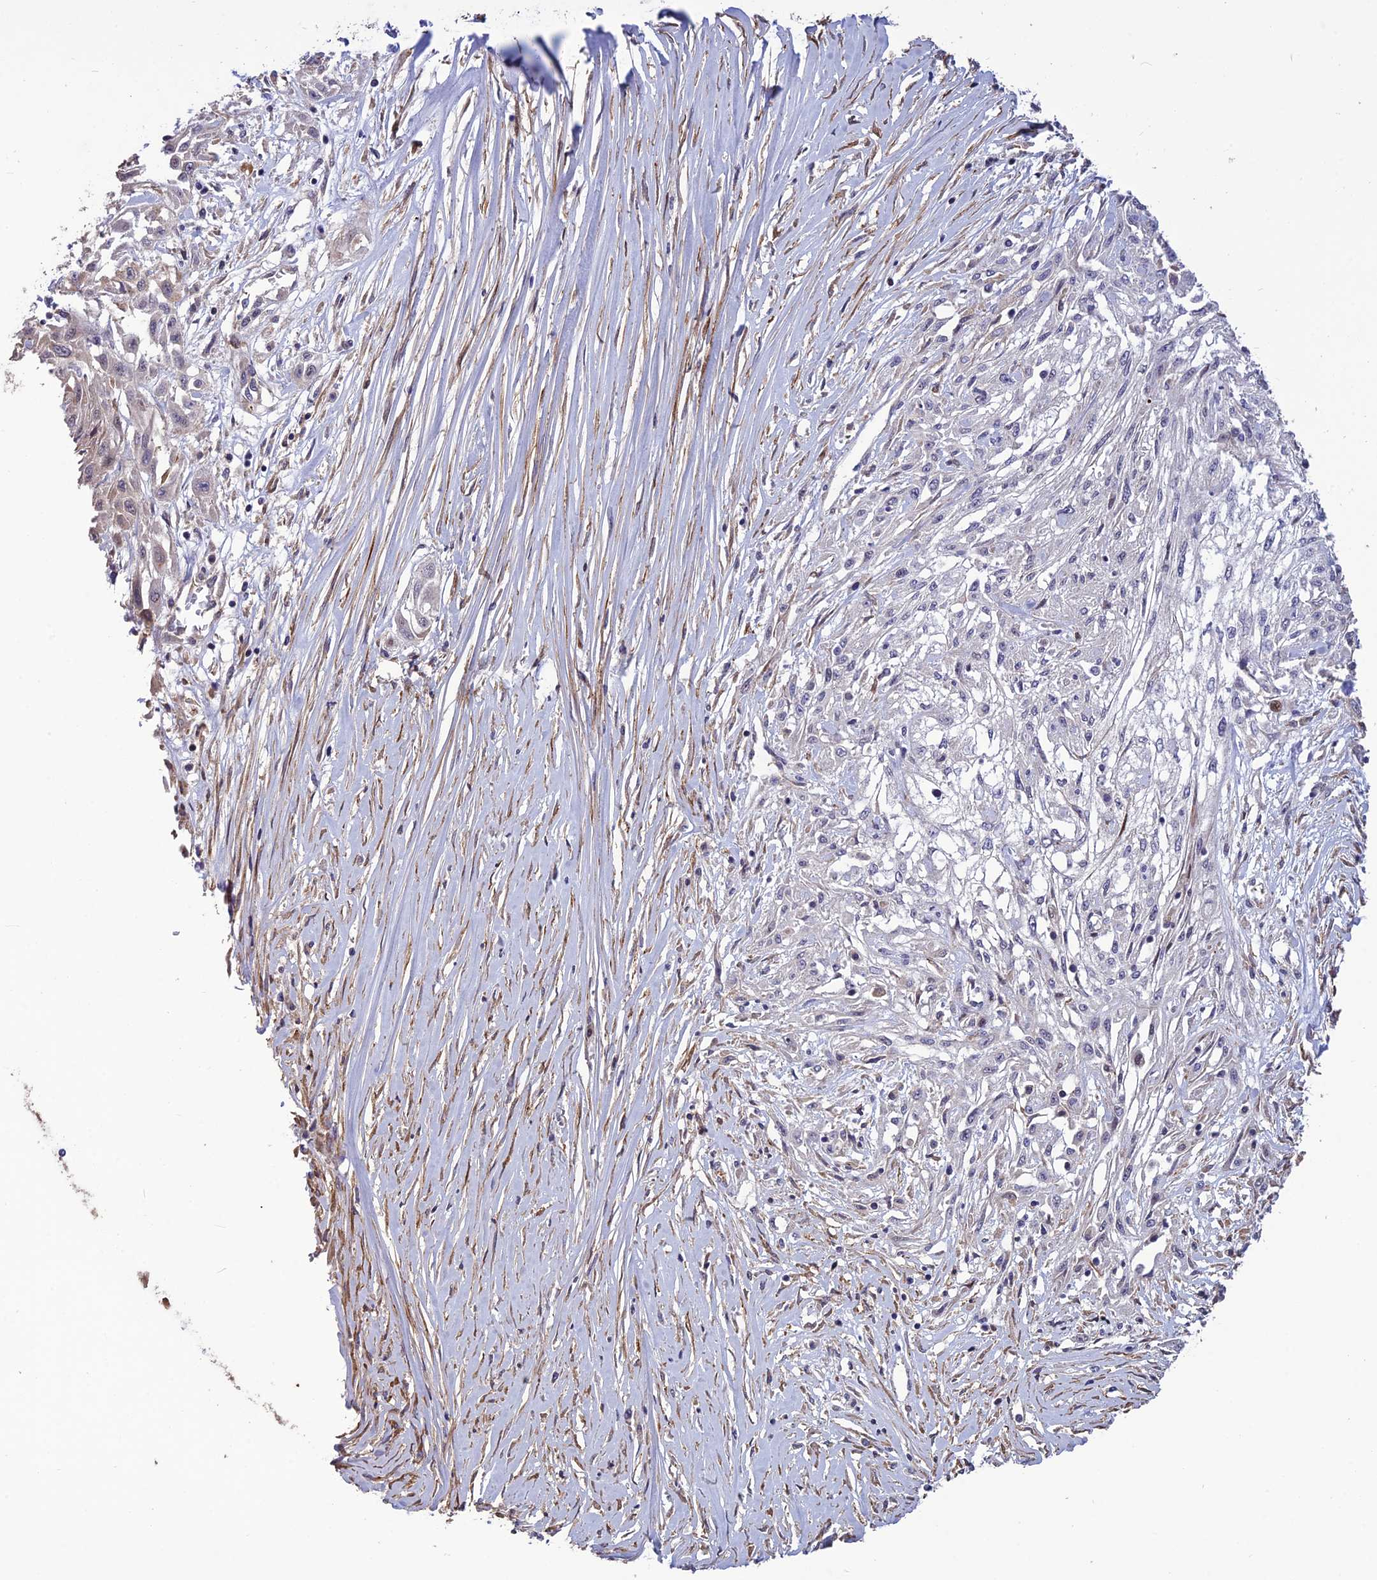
{"staining": {"intensity": "negative", "quantity": "none", "location": "none"}, "tissue": "skin cancer", "cell_type": "Tumor cells", "image_type": "cancer", "snomed": [{"axis": "morphology", "description": "Squamous cell carcinoma, NOS"}, {"axis": "morphology", "description": "Squamous cell carcinoma, metastatic, NOS"}, {"axis": "topography", "description": "Skin"}, {"axis": "topography", "description": "Lymph node"}], "caption": "DAB (3,3'-diaminobenzidine) immunohistochemical staining of squamous cell carcinoma (skin) shows no significant staining in tumor cells.", "gene": "SPG21", "patient": {"sex": "male", "age": 75}}